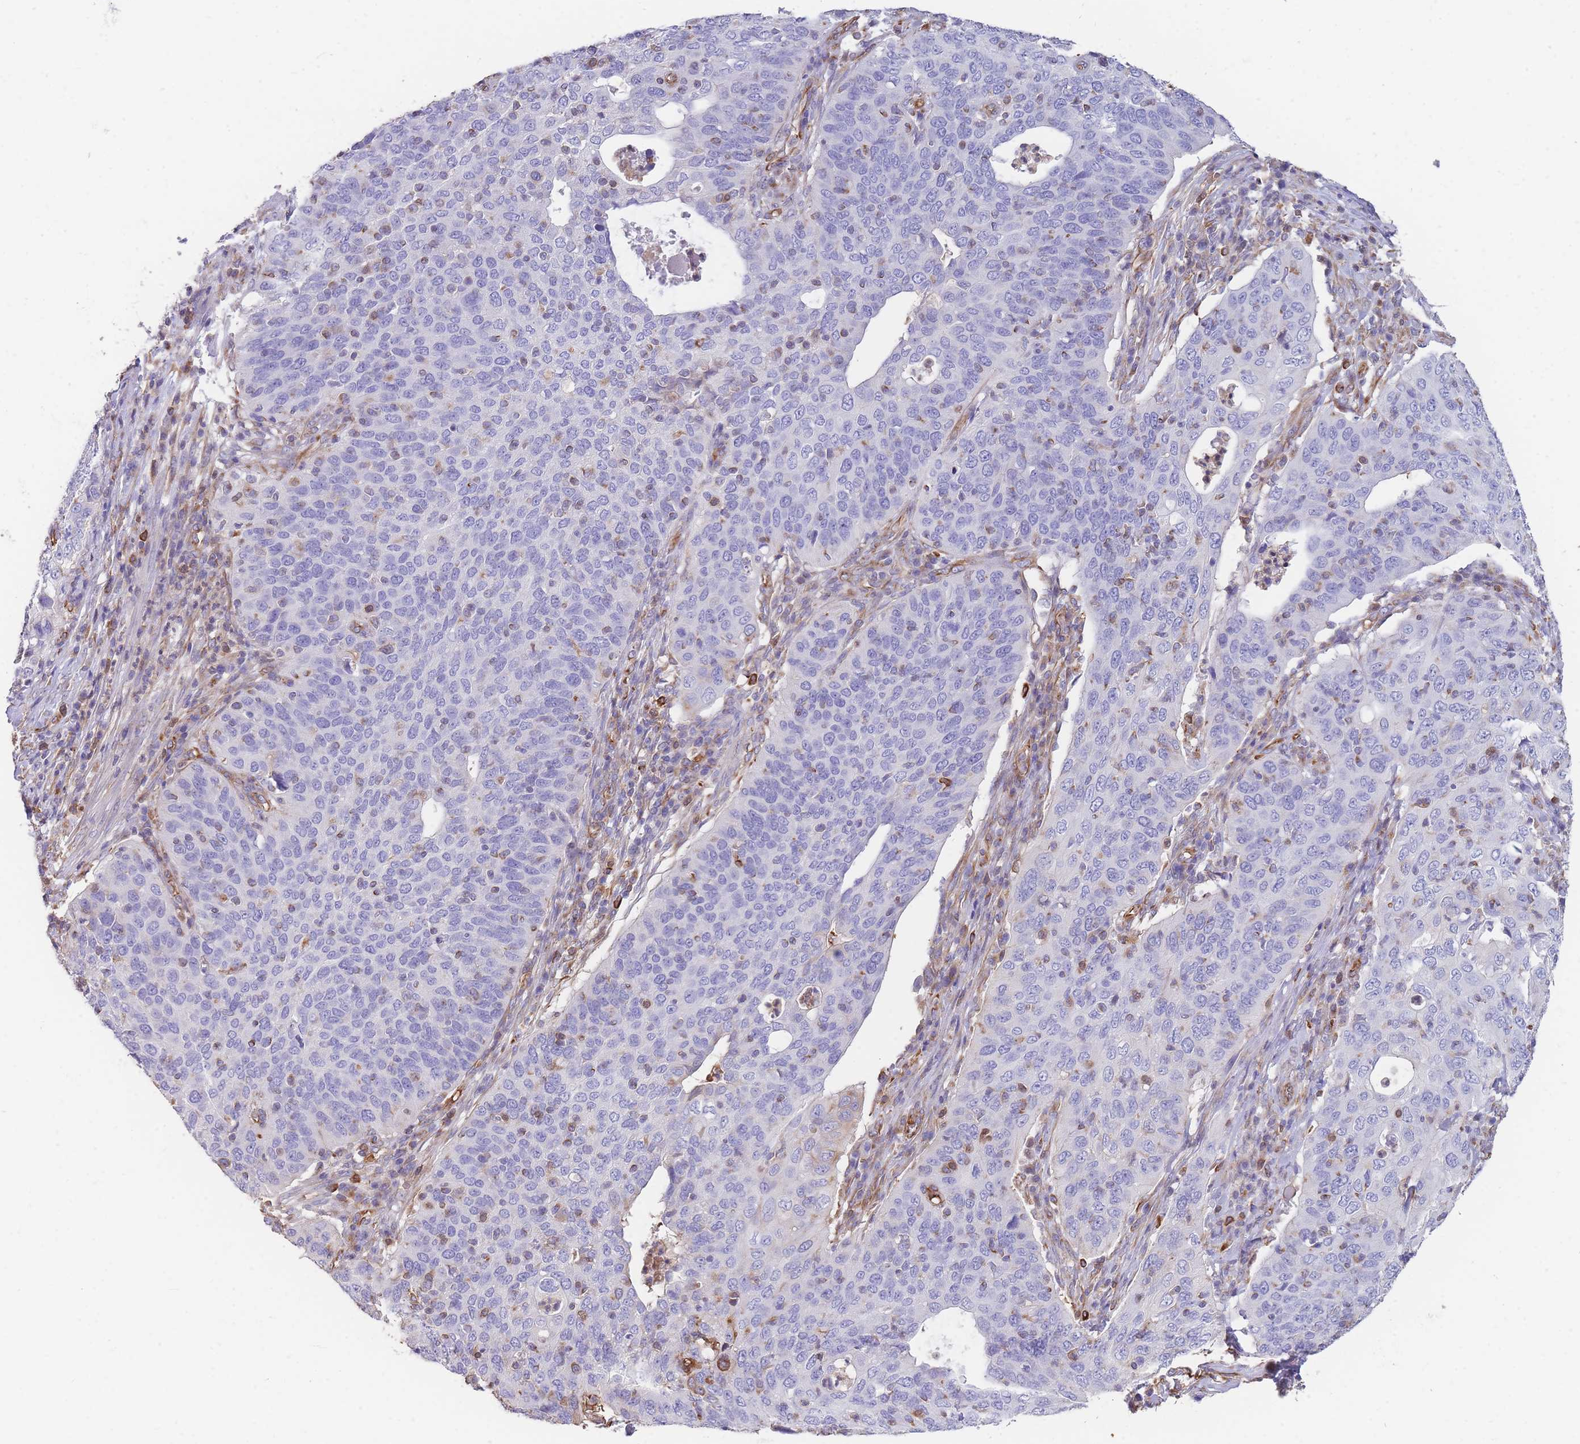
{"staining": {"intensity": "negative", "quantity": "none", "location": "none"}, "tissue": "cervical cancer", "cell_type": "Tumor cells", "image_type": "cancer", "snomed": [{"axis": "morphology", "description": "Squamous cell carcinoma, NOS"}, {"axis": "topography", "description": "Cervix"}], "caption": "Protein analysis of squamous cell carcinoma (cervical) demonstrates no significant expression in tumor cells.", "gene": "ANKRD53", "patient": {"sex": "female", "age": 36}}